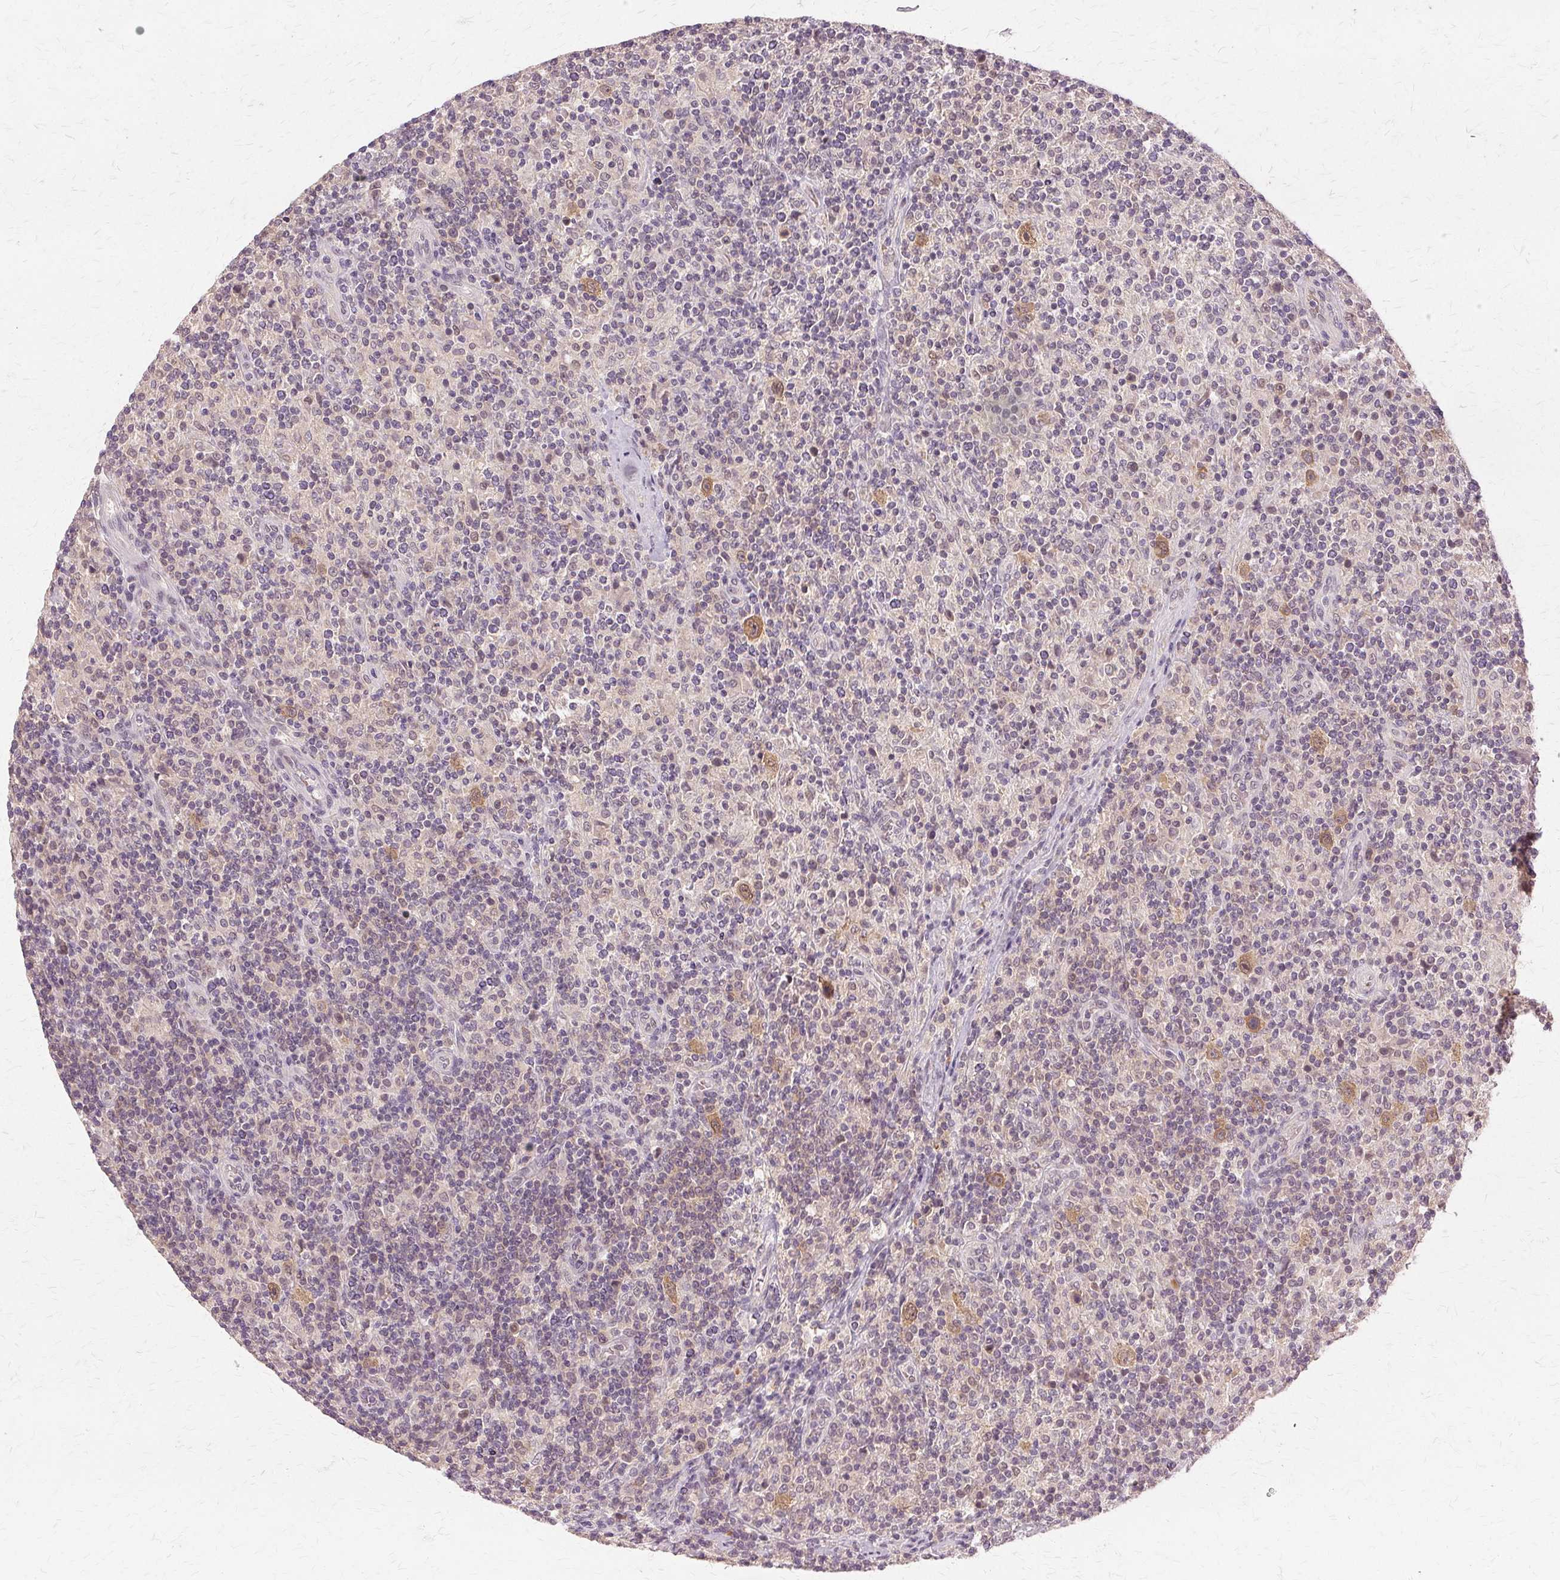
{"staining": {"intensity": "moderate", "quantity": ">75%", "location": "cytoplasmic/membranous,nuclear"}, "tissue": "lymphoma", "cell_type": "Tumor cells", "image_type": "cancer", "snomed": [{"axis": "morphology", "description": "Hodgkin's disease, NOS"}, {"axis": "topography", "description": "Lymph node"}], "caption": "Hodgkin's disease stained with DAB immunohistochemistry (IHC) displays medium levels of moderate cytoplasmic/membranous and nuclear staining in about >75% of tumor cells.", "gene": "PRMT5", "patient": {"sex": "male", "age": 70}}